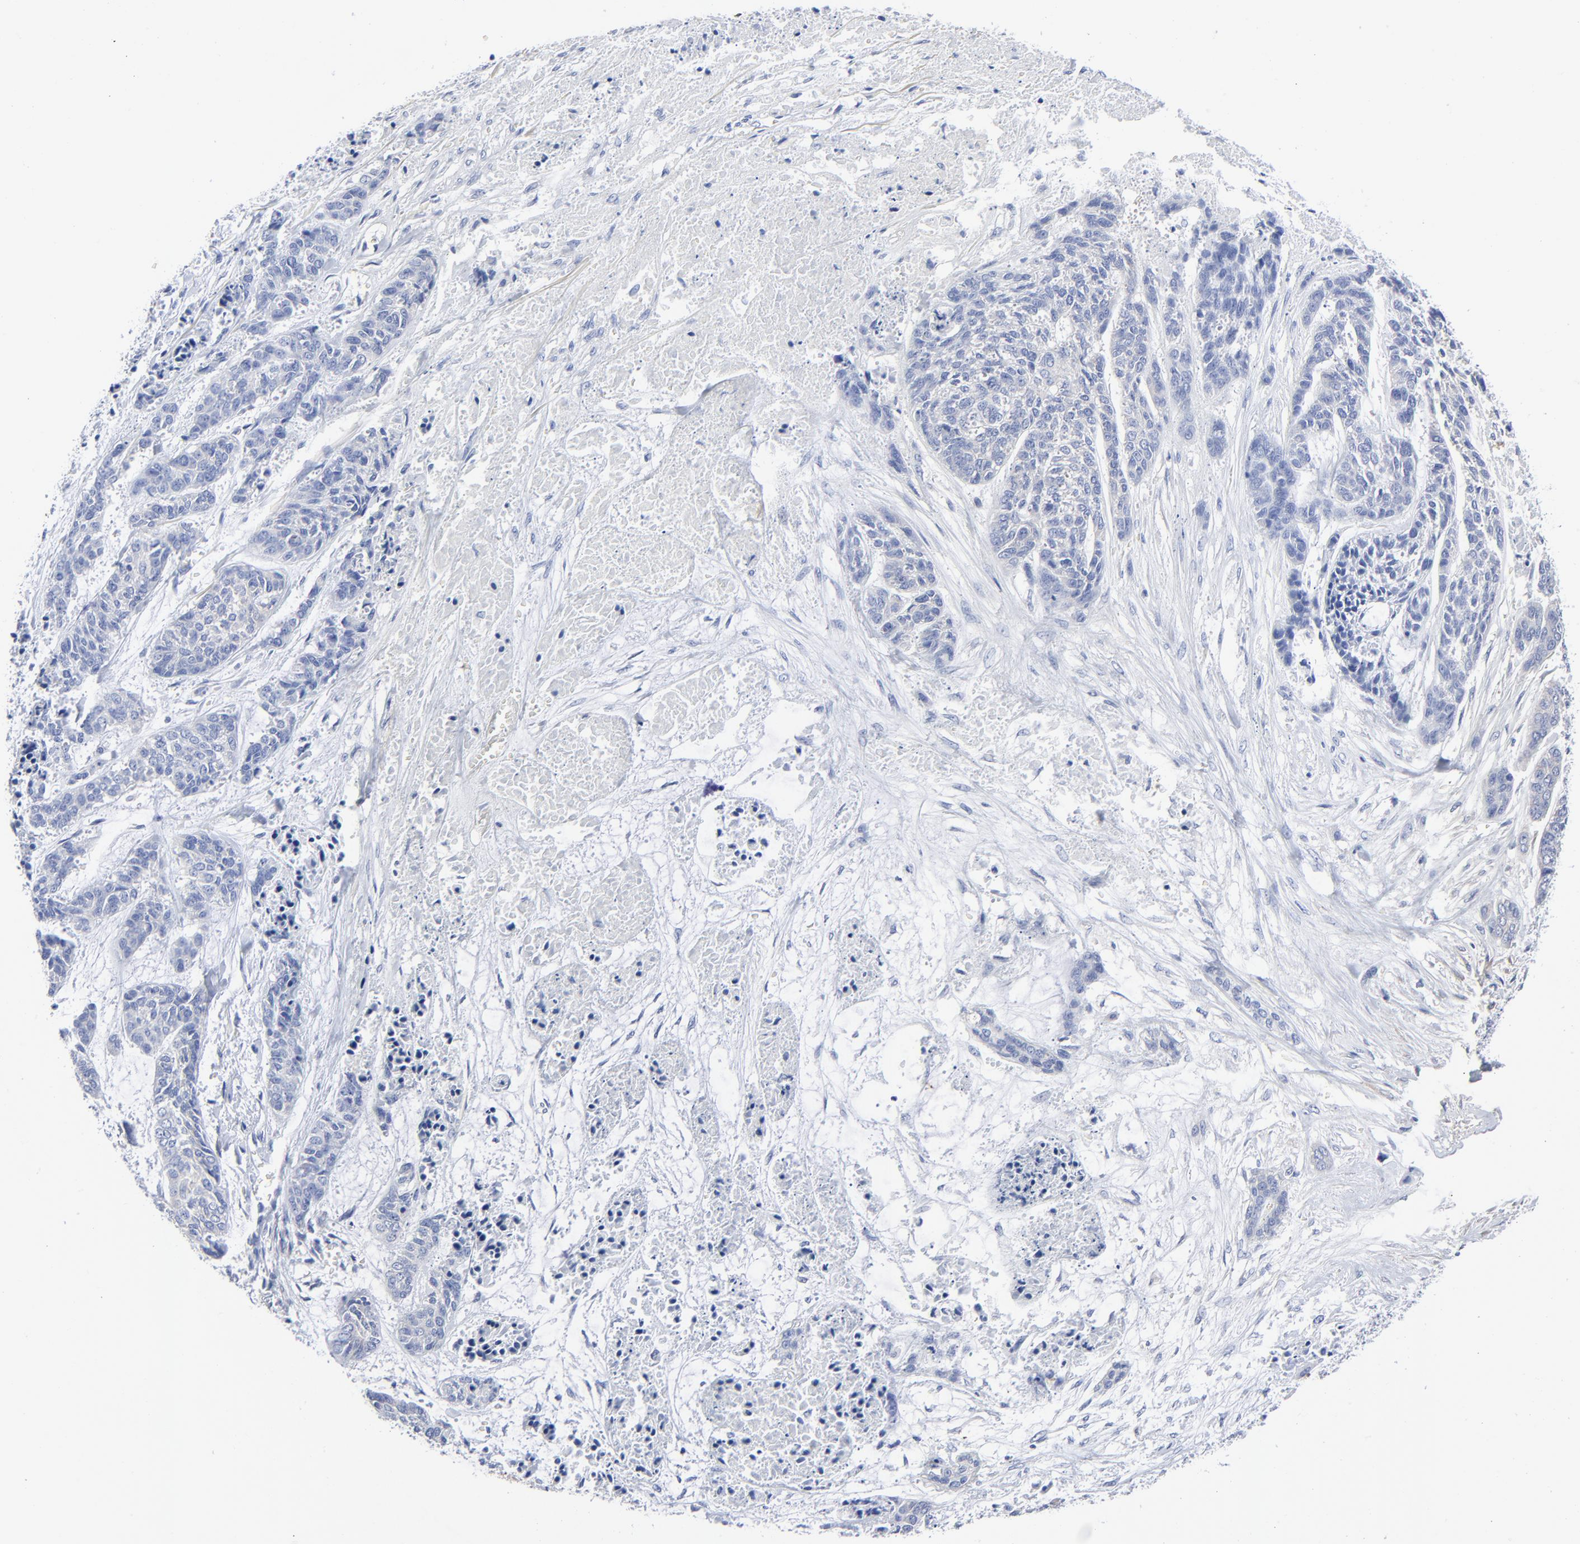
{"staining": {"intensity": "negative", "quantity": "none", "location": "none"}, "tissue": "skin cancer", "cell_type": "Tumor cells", "image_type": "cancer", "snomed": [{"axis": "morphology", "description": "Basal cell carcinoma"}, {"axis": "topography", "description": "Skin"}], "caption": "Immunohistochemistry (IHC) photomicrograph of neoplastic tissue: skin basal cell carcinoma stained with DAB (3,3'-diaminobenzidine) displays no significant protein positivity in tumor cells.", "gene": "STAT2", "patient": {"sex": "female", "age": 64}}